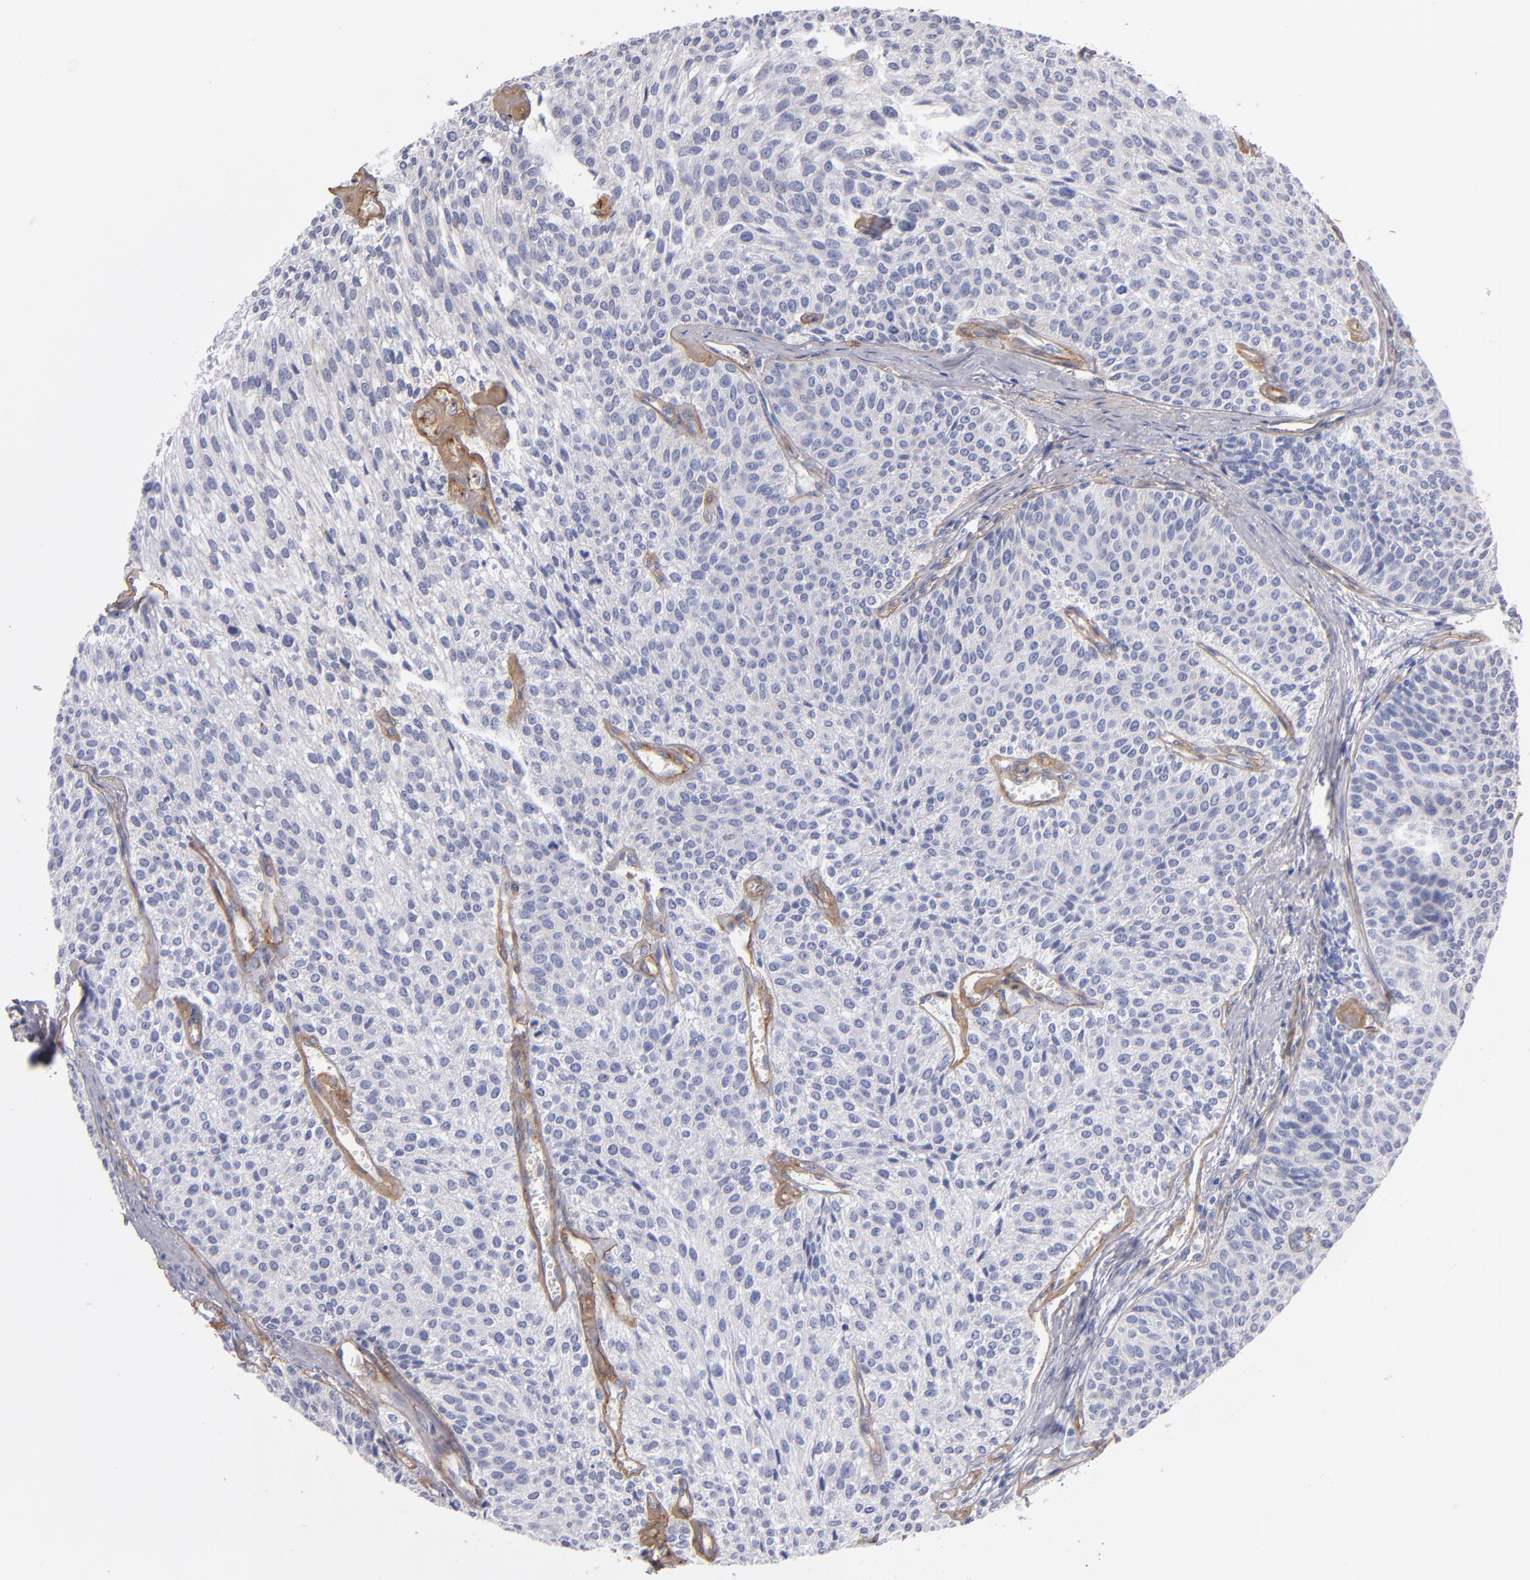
{"staining": {"intensity": "negative", "quantity": "none", "location": "none"}, "tissue": "urothelial cancer", "cell_type": "Tumor cells", "image_type": "cancer", "snomed": [{"axis": "morphology", "description": "Urothelial carcinoma, Low grade"}, {"axis": "topography", "description": "Urinary bladder"}], "caption": "Immunohistochemistry (IHC) micrograph of neoplastic tissue: urothelial carcinoma (low-grade) stained with DAB demonstrates no significant protein positivity in tumor cells.", "gene": "LAMC1", "patient": {"sex": "female", "age": 73}}